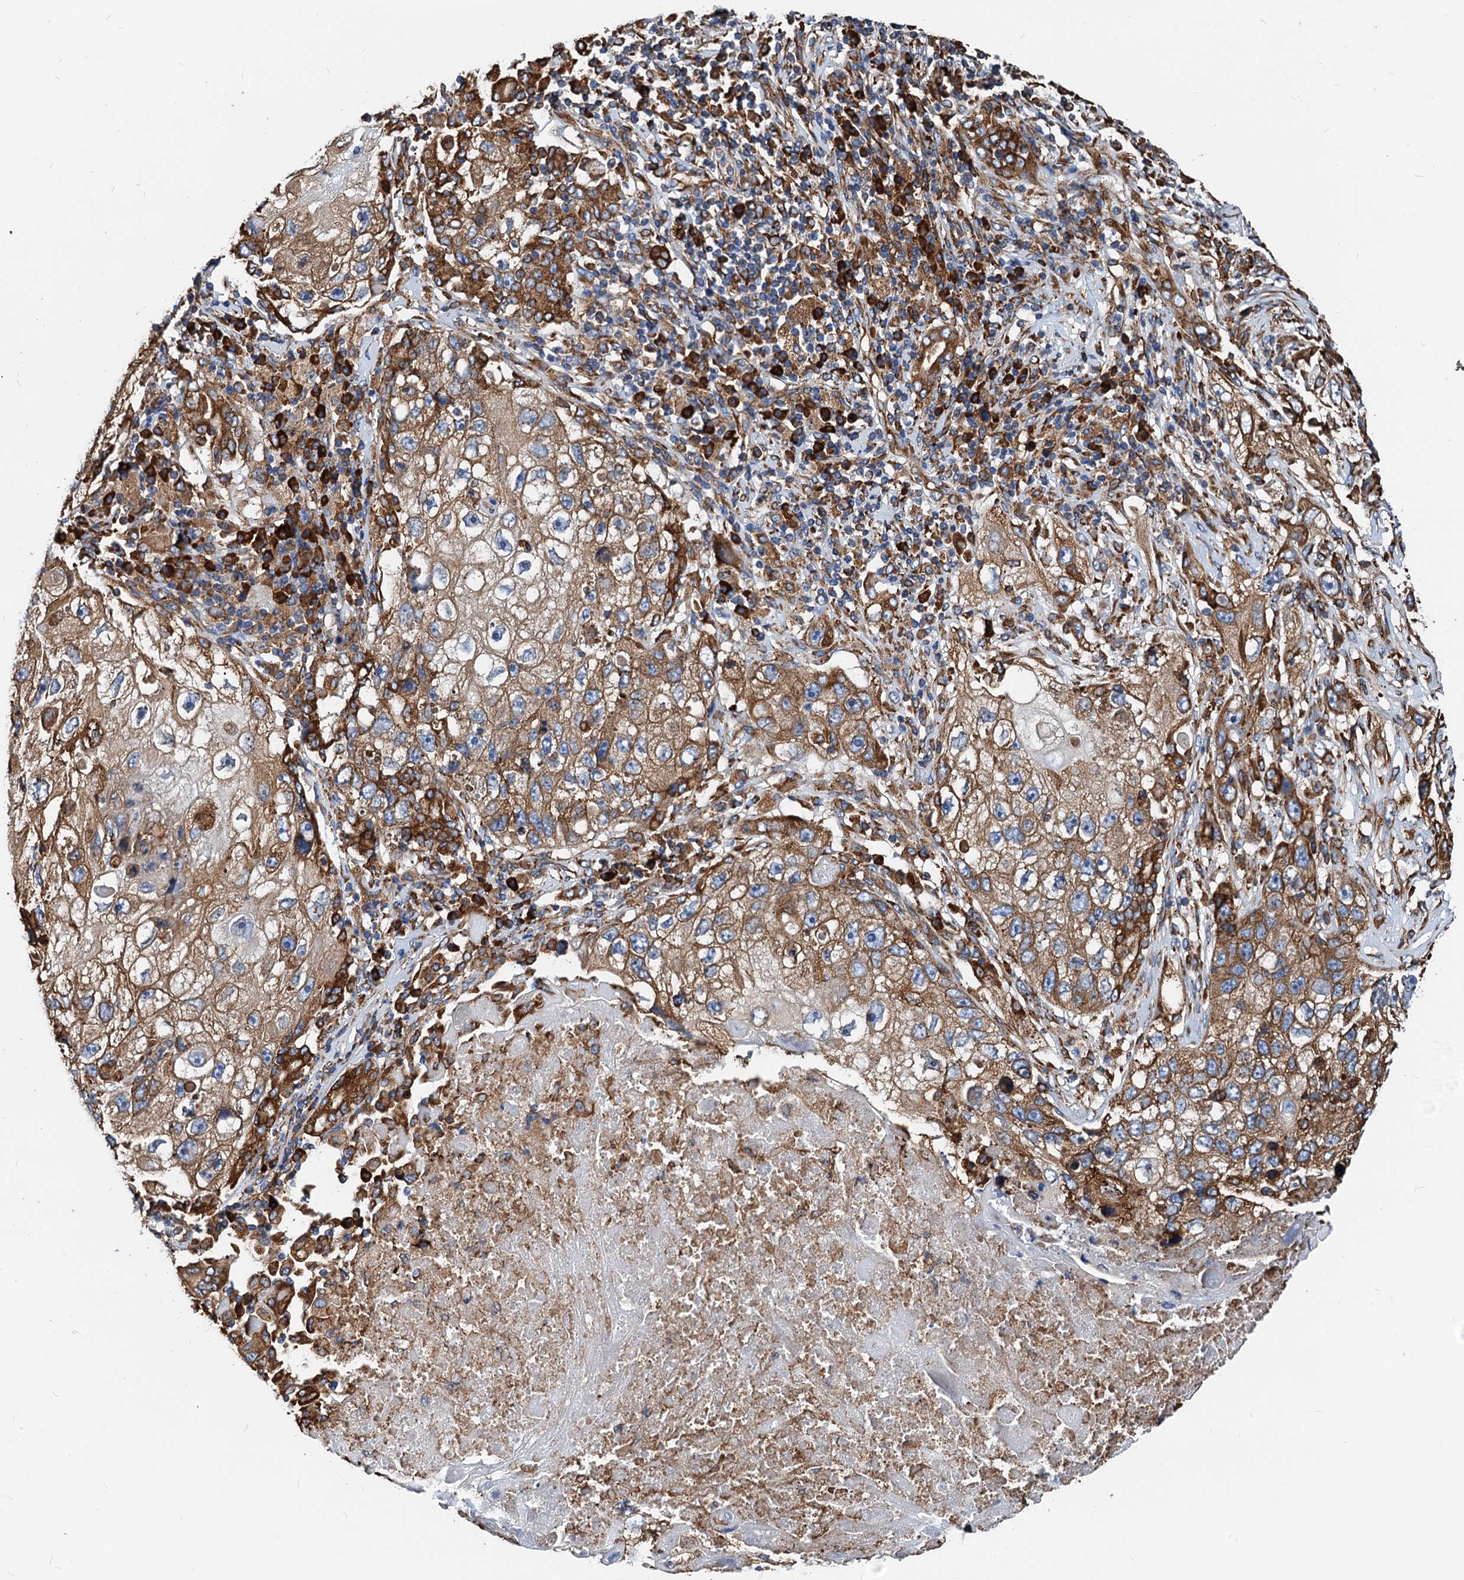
{"staining": {"intensity": "moderate", "quantity": ">75%", "location": "cytoplasmic/membranous"}, "tissue": "lung cancer", "cell_type": "Tumor cells", "image_type": "cancer", "snomed": [{"axis": "morphology", "description": "Squamous cell carcinoma, NOS"}, {"axis": "topography", "description": "Lung"}], "caption": "The histopathology image displays staining of squamous cell carcinoma (lung), revealing moderate cytoplasmic/membranous protein positivity (brown color) within tumor cells.", "gene": "HSPA5", "patient": {"sex": "male", "age": 61}}